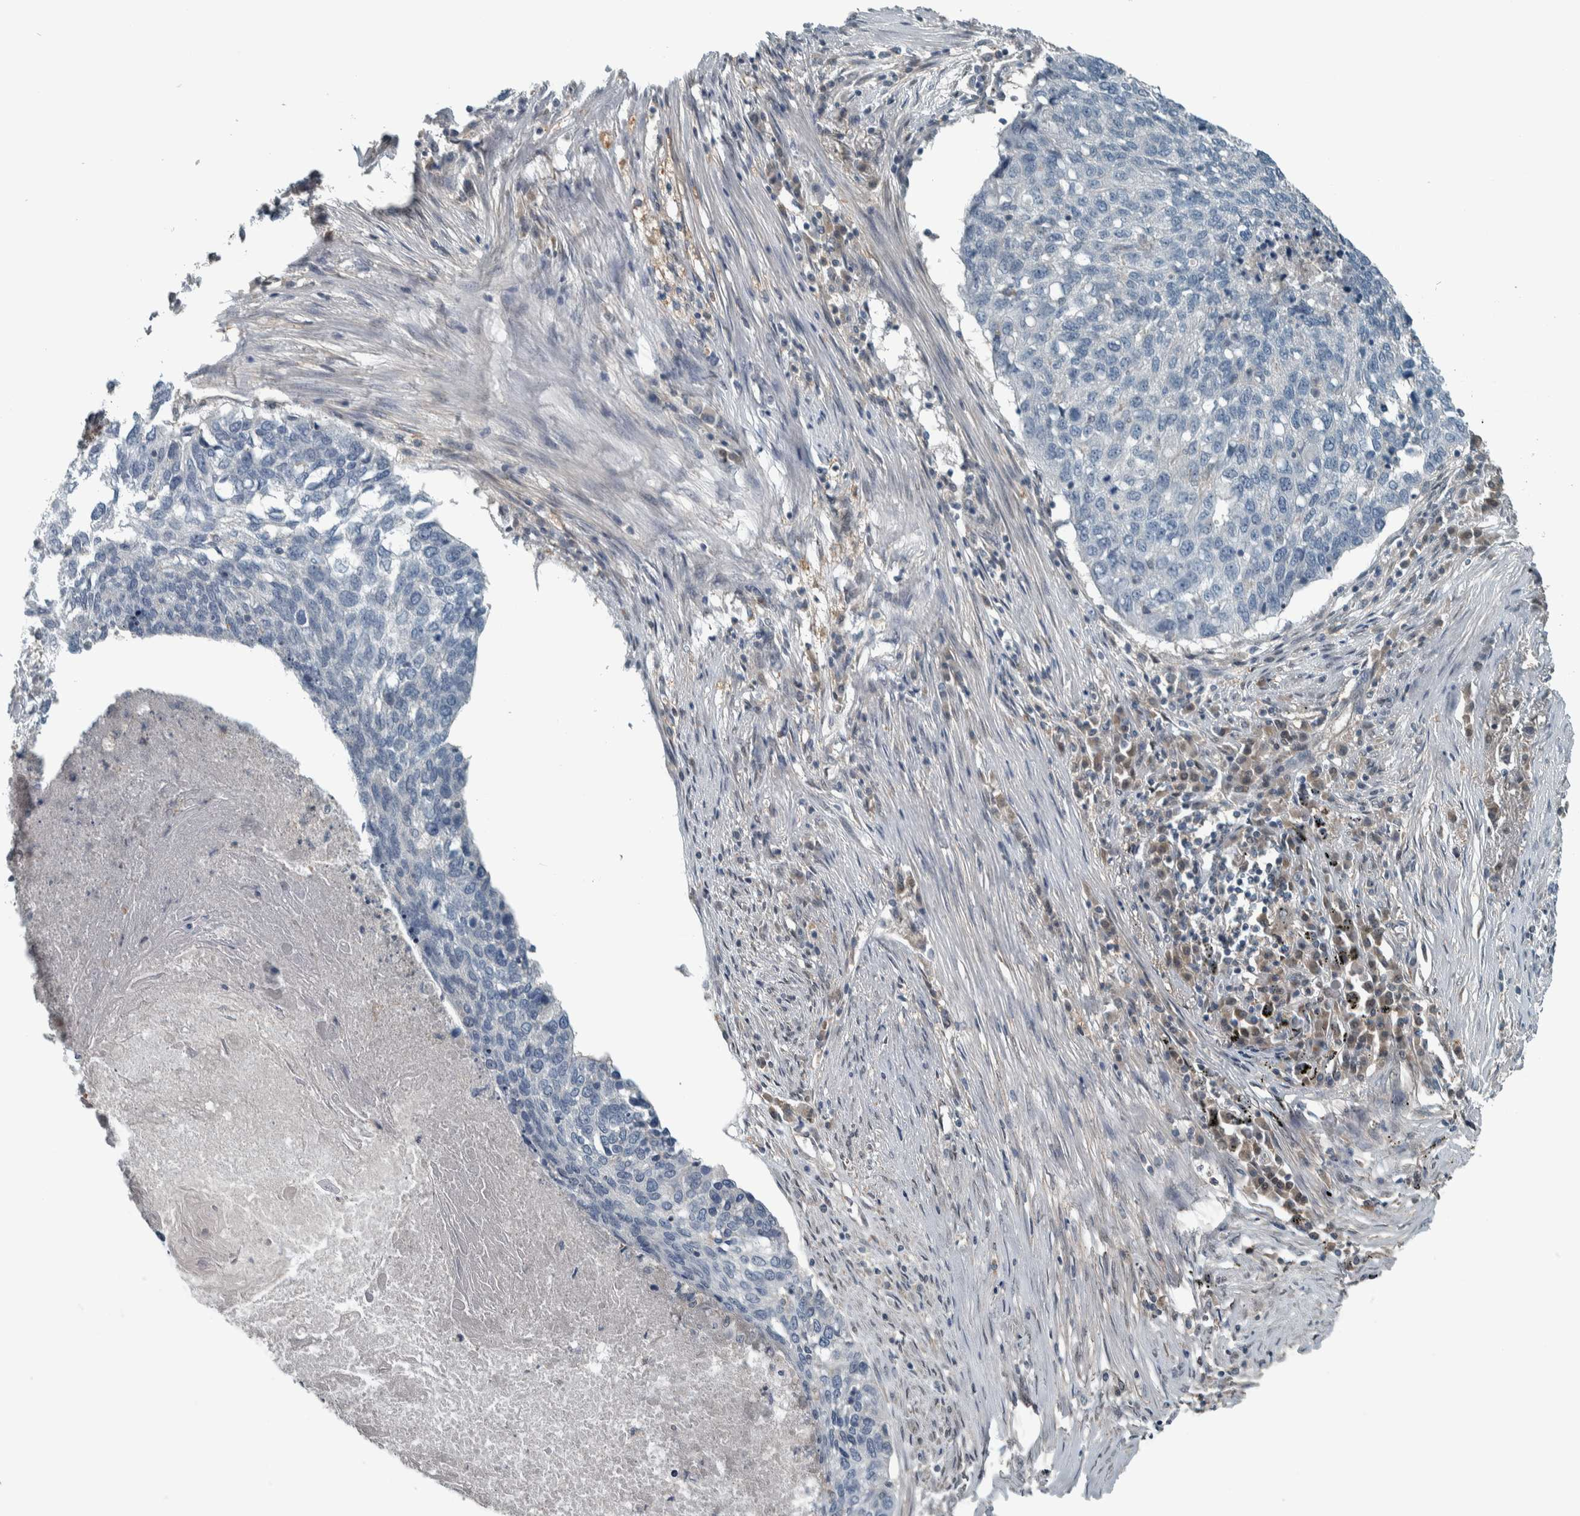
{"staining": {"intensity": "negative", "quantity": "none", "location": "none"}, "tissue": "lung cancer", "cell_type": "Tumor cells", "image_type": "cancer", "snomed": [{"axis": "morphology", "description": "Squamous cell carcinoma, NOS"}, {"axis": "topography", "description": "Lung"}], "caption": "A high-resolution micrograph shows immunohistochemistry staining of lung cancer, which demonstrates no significant positivity in tumor cells.", "gene": "ALAD", "patient": {"sex": "female", "age": 63}}